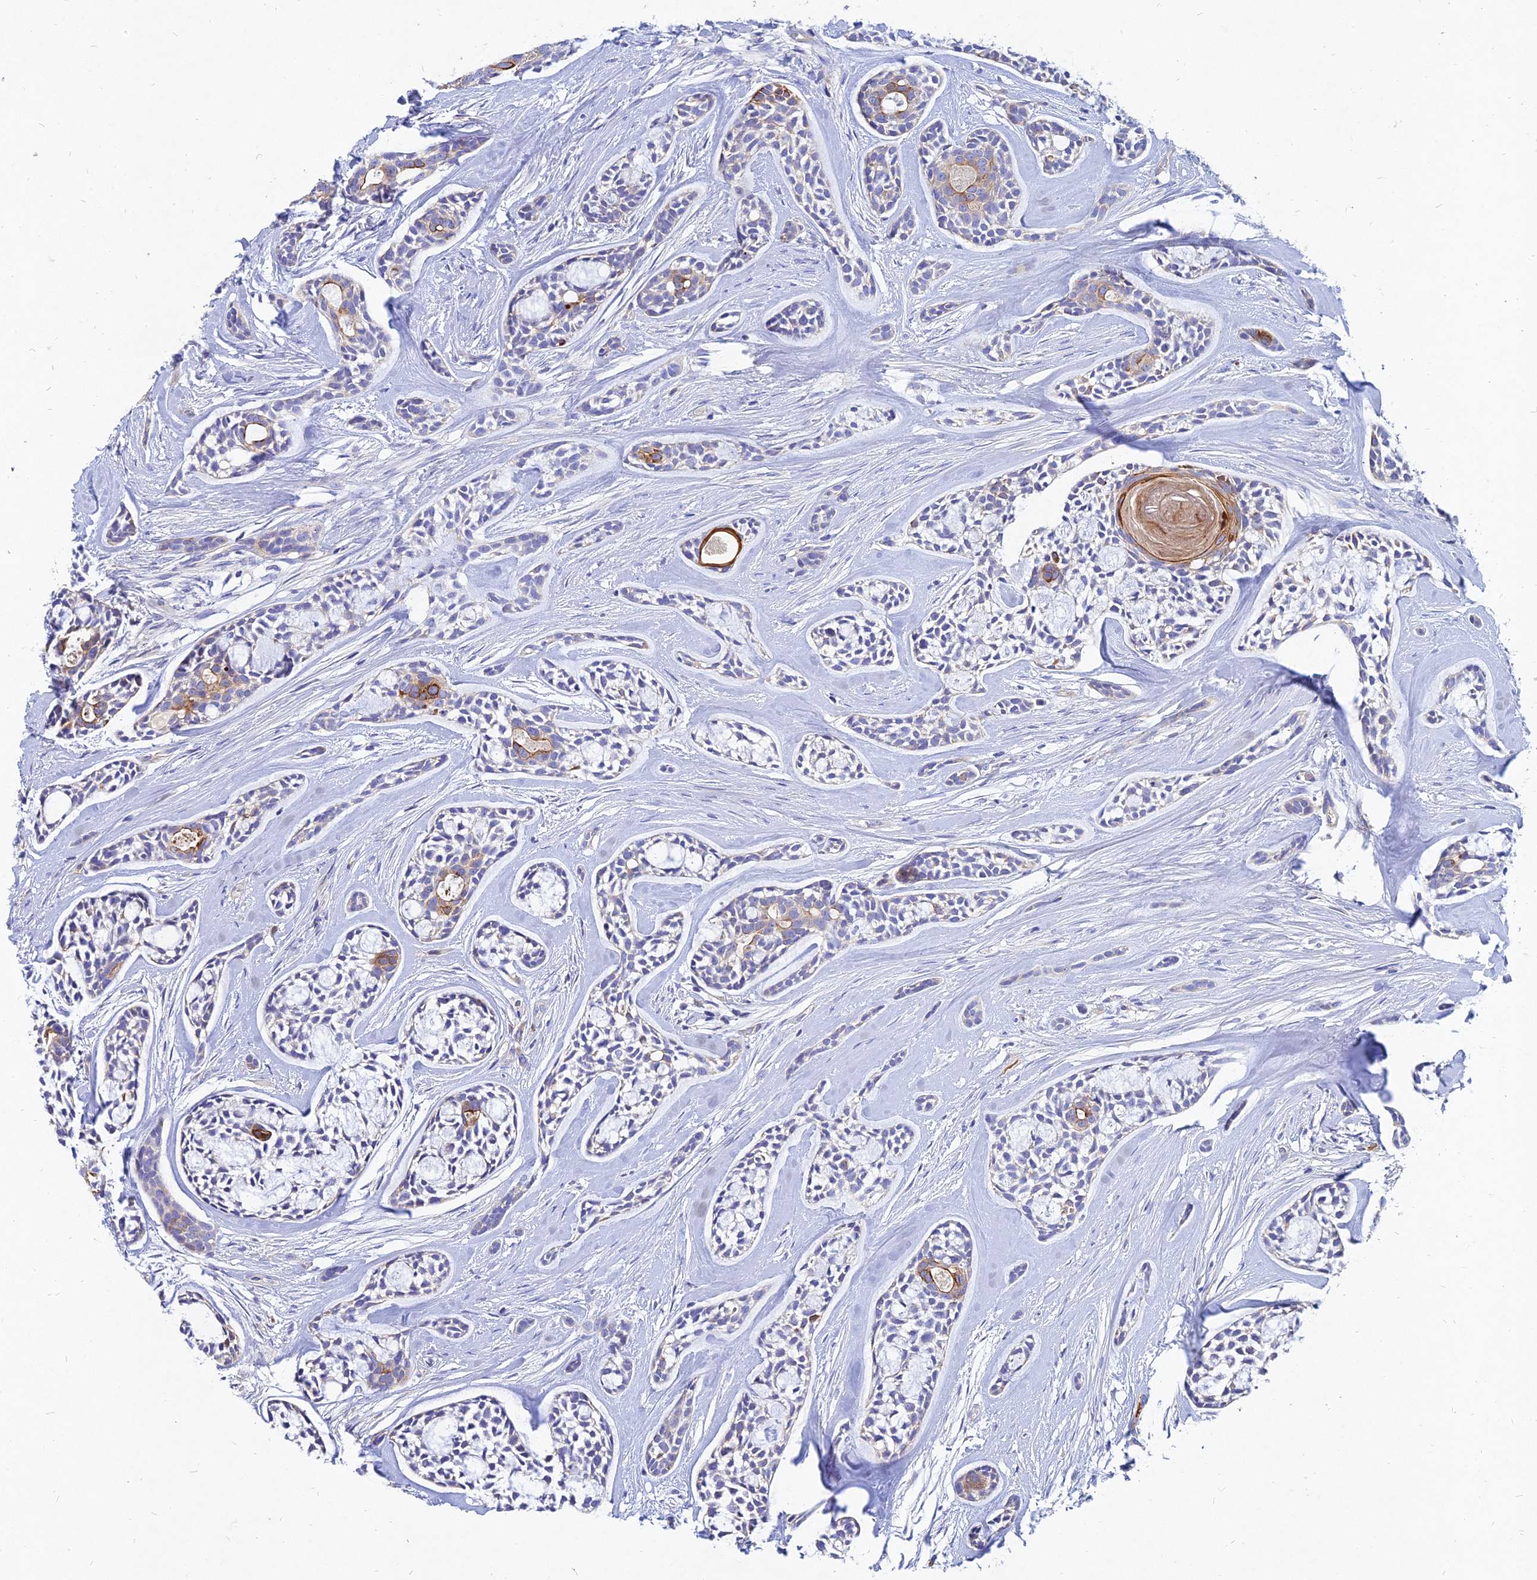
{"staining": {"intensity": "moderate", "quantity": "<25%", "location": "cytoplasmic/membranous"}, "tissue": "head and neck cancer", "cell_type": "Tumor cells", "image_type": "cancer", "snomed": [{"axis": "morphology", "description": "Adenocarcinoma, NOS"}, {"axis": "topography", "description": "Subcutis"}, {"axis": "topography", "description": "Head-Neck"}], "caption": "Head and neck cancer stained with IHC exhibits moderate cytoplasmic/membranous expression in about <25% of tumor cells.", "gene": "MROH1", "patient": {"sex": "female", "age": 73}}